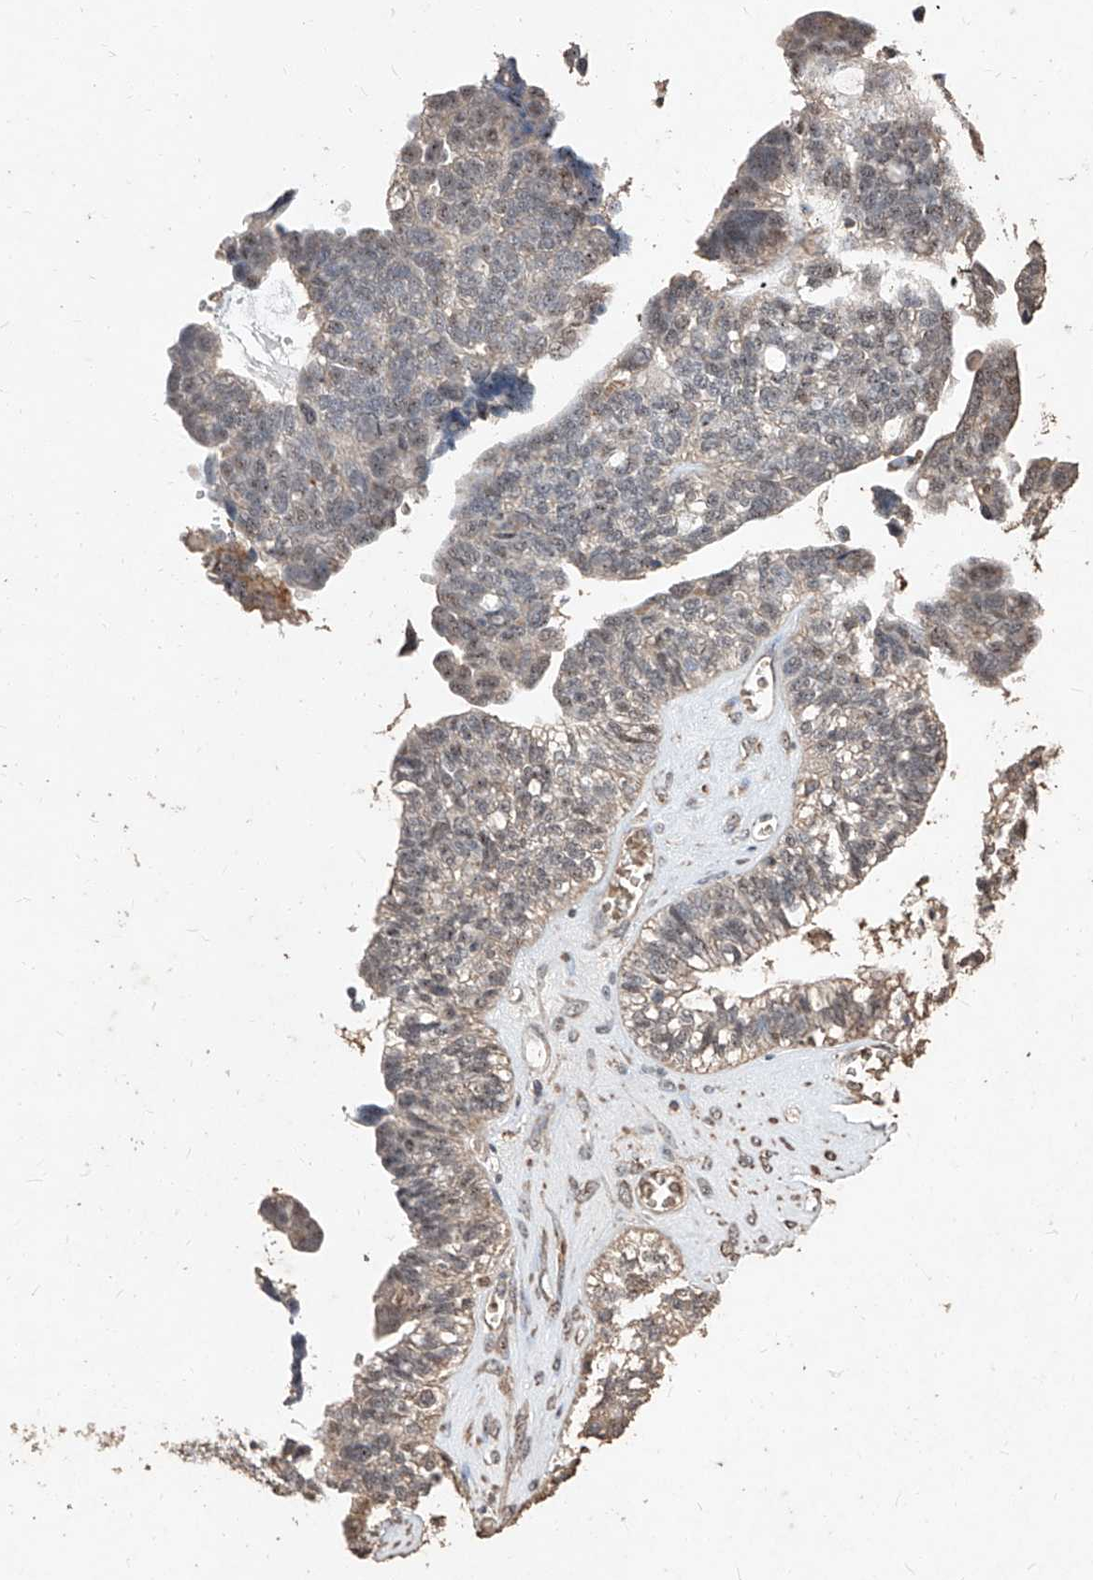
{"staining": {"intensity": "weak", "quantity": "<25%", "location": "cytoplasmic/membranous,nuclear"}, "tissue": "ovarian cancer", "cell_type": "Tumor cells", "image_type": "cancer", "snomed": [{"axis": "morphology", "description": "Cystadenocarcinoma, serous, NOS"}, {"axis": "topography", "description": "Ovary"}], "caption": "A high-resolution histopathology image shows IHC staining of ovarian cancer, which shows no significant staining in tumor cells. (Stains: DAB IHC with hematoxylin counter stain, Microscopy: brightfield microscopy at high magnification).", "gene": "EML1", "patient": {"sex": "female", "age": 79}}